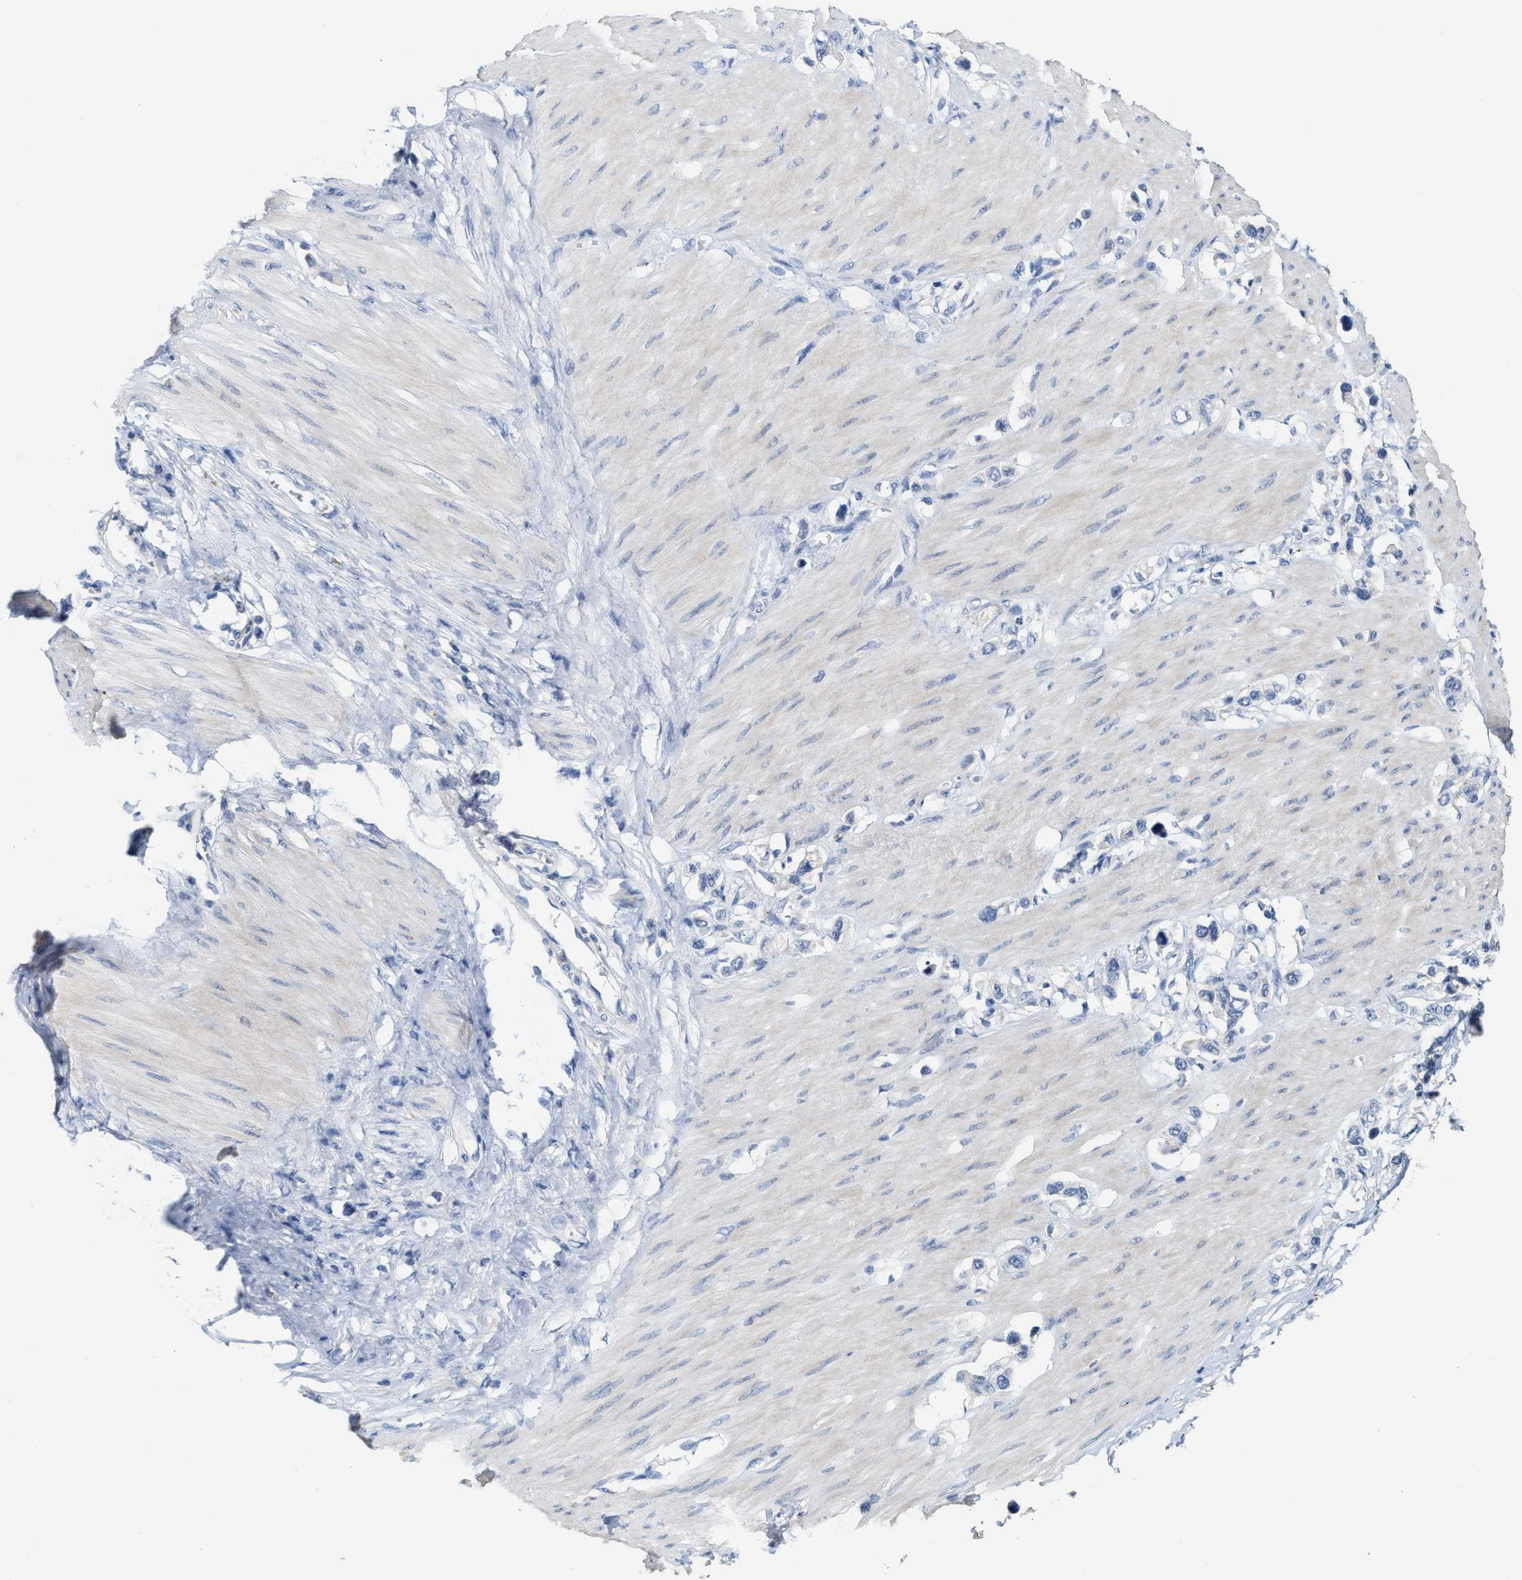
{"staining": {"intensity": "negative", "quantity": "none", "location": "none"}, "tissue": "stomach cancer", "cell_type": "Tumor cells", "image_type": "cancer", "snomed": [{"axis": "morphology", "description": "Adenocarcinoma, NOS"}, {"axis": "topography", "description": "Stomach"}], "caption": "Immunohistochemistry (IHC) micrograph of human stomach adenocarcinoma stained for a protein (brown), which demonstrates no positivity in tumor cells.", "gene": "RYR2", "patient": {"sex": "female", "age": 65}}